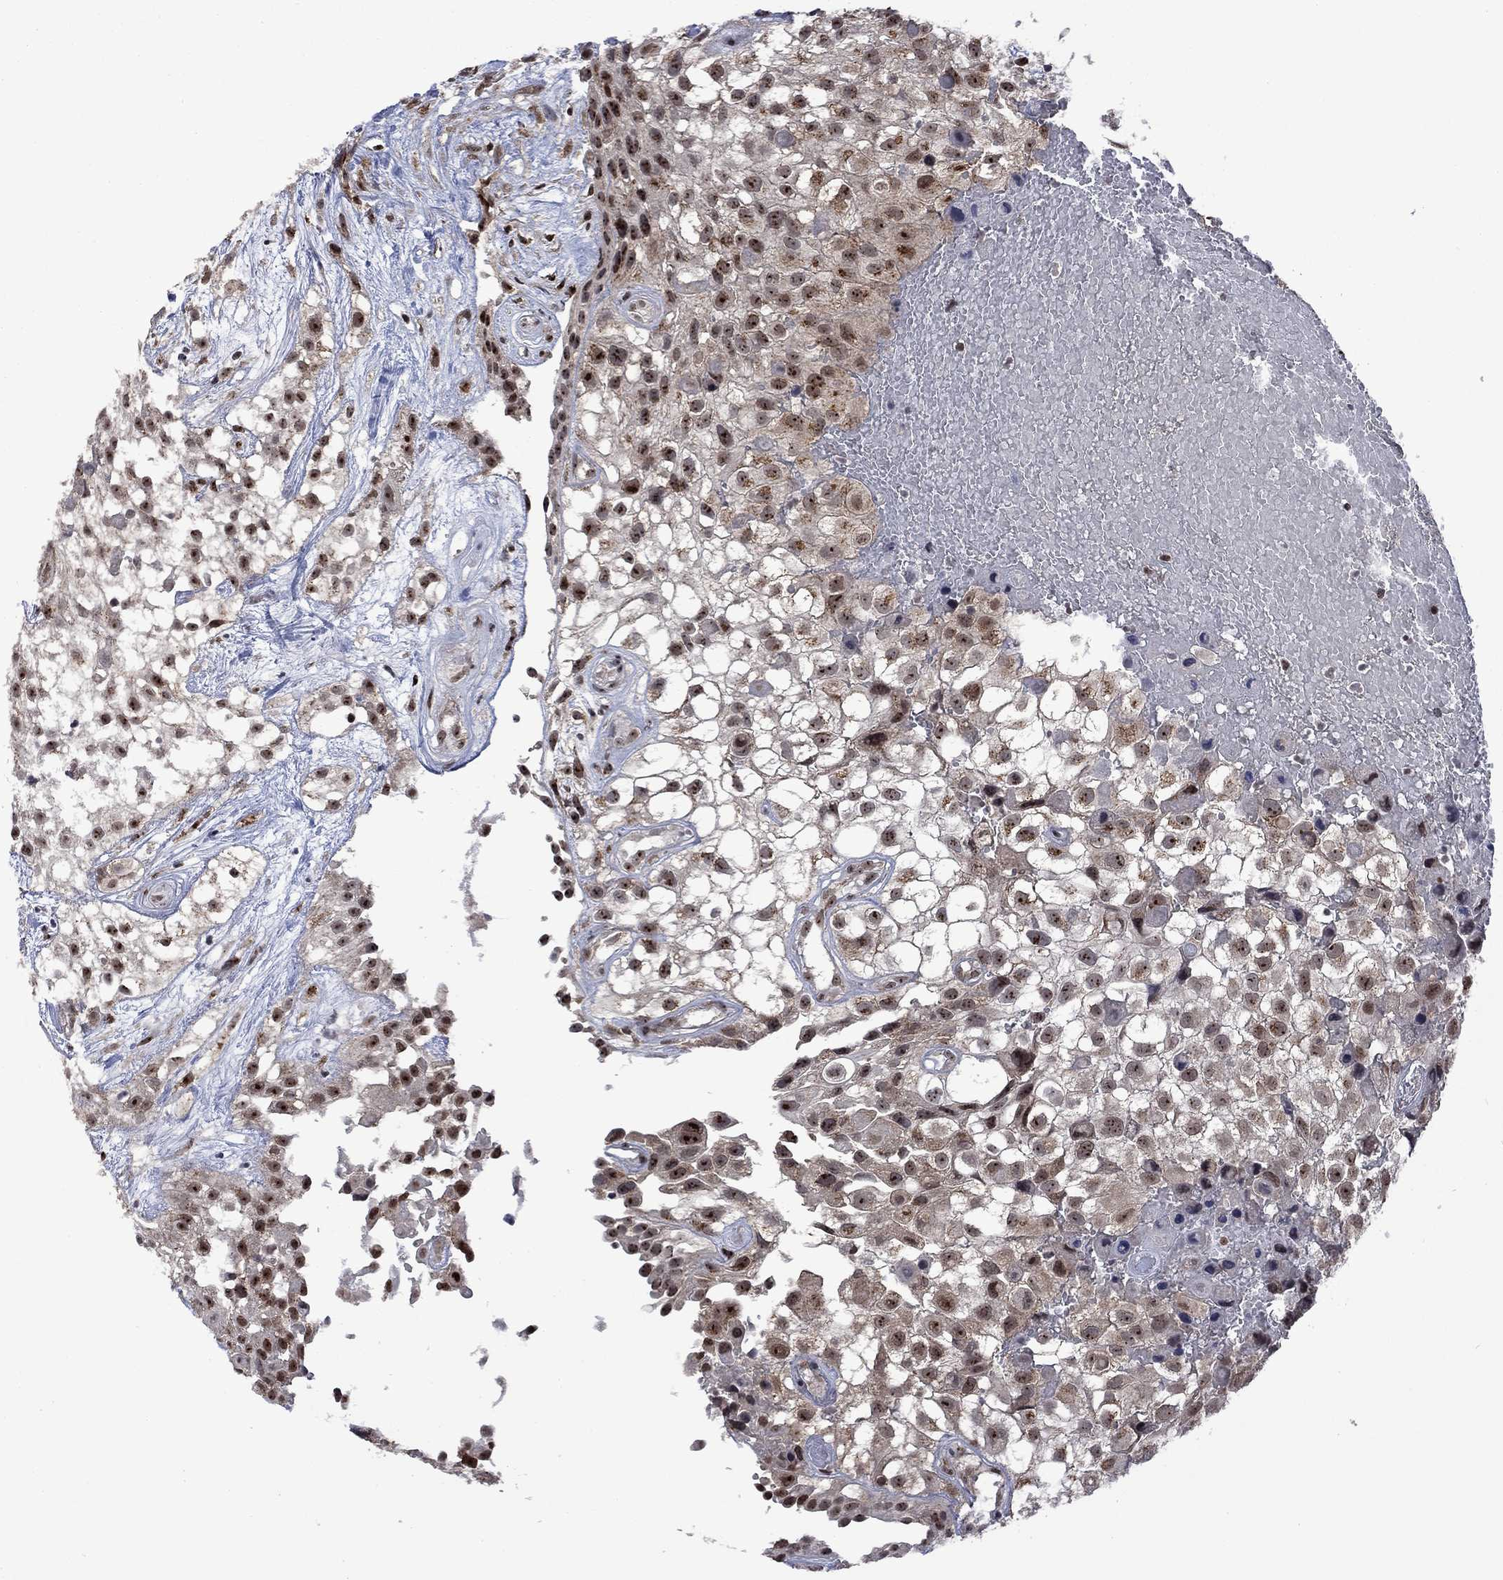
{"staining": {"intensity": "moderate", "quantity": "<25%", "location": "nuclear"}, "tissue": "urothelial cancer", "cell_type": "Tumor cells", "image_type": "cancer", "snomed": [{"axis": "morphology", "description": "Urothelial carcinoma, High grade"}, {"axis": "topography", "description": "Urinary bladder"}], "caption": "The photomicrograph reveals staining of high-grade urothelial carcinoma, revealing moderate nuclear protein staining (brown color) within tumor cells.", "gene": "FBL", "patient": {"sex": "male", "age": 56}}